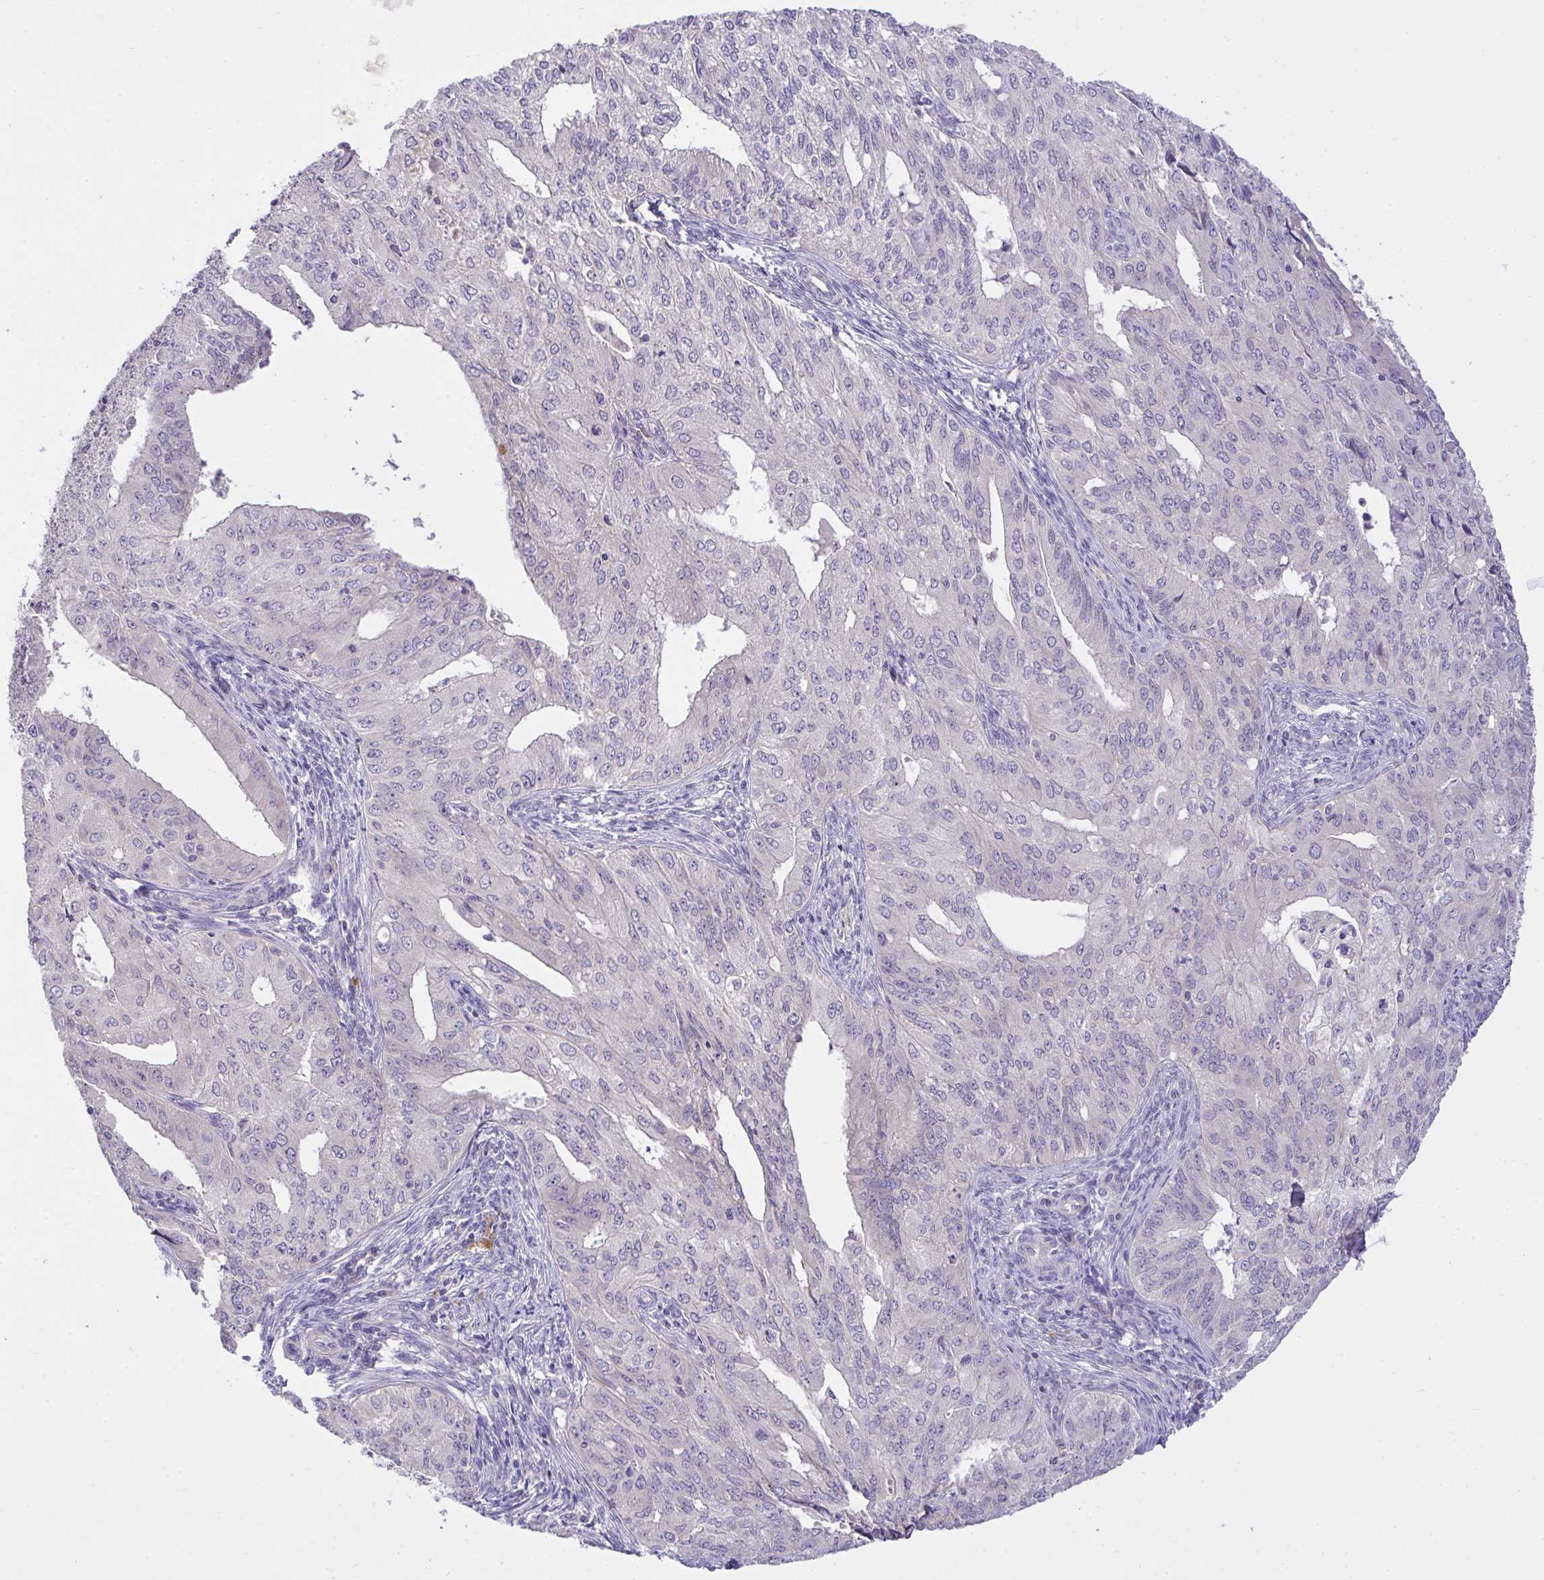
{"staining": {"intensity": "negative", "quantity": "none", "location": "none"}, "tissue": "endometrial cancer", "cell_type": "Tumor cells", "image_type": "cancer", "snomed": [{"axis": "morphology", "description": "Adenocarcinoma, NOS"}, {"axis": "topography", "description": "Endometrium"}], "caption": "Protein analysis of endometrial cancer (adenocarcinoma) shows no significant staining in tumor cells.", "gene": "ZNF581", "patient": {"sex": "female", "age": 50}}